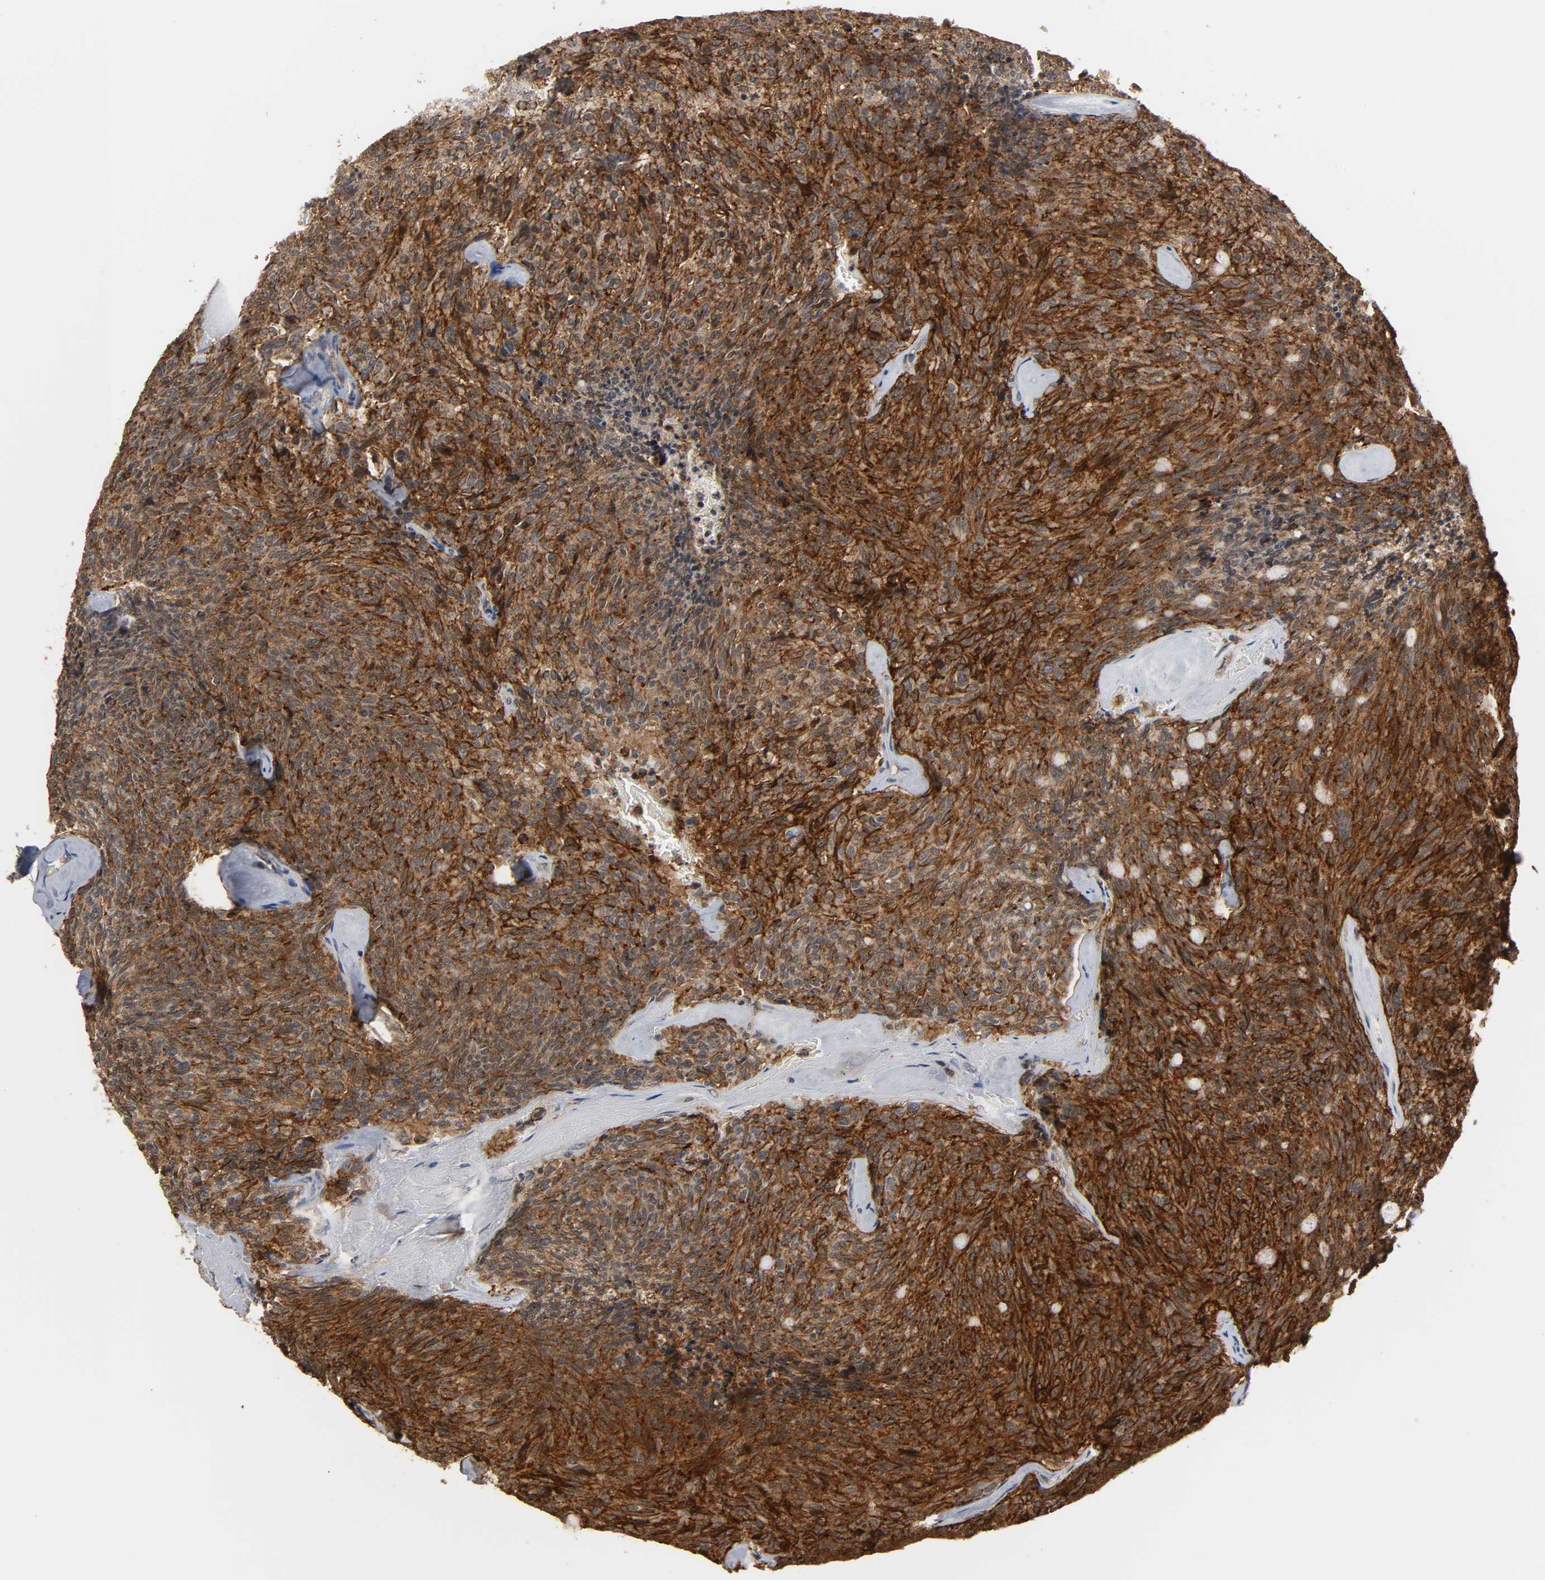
{"staining": {"intensity": "strong", "quantity": ">75%", "location": "cytoplasmic/membranous"}, "tissue": "carcinoid", "cell_type": "Tumor cells", "image_type": "cancer", "snomed": [{"axis": "morphology", "description": "Carcinoid, malignant, NOS"}, {"axis": "topography", "description": "Pancreas"}], "caption": "IHC micrograph of human carcinoid (malignant) stained for a protein (brown), which demonstrates high levels of strong cytoplasmic/membranous expression in approximately >75% of tumor cells.", "gene": "HTR1E", "patient": {"sex": "female", "age": 54}}